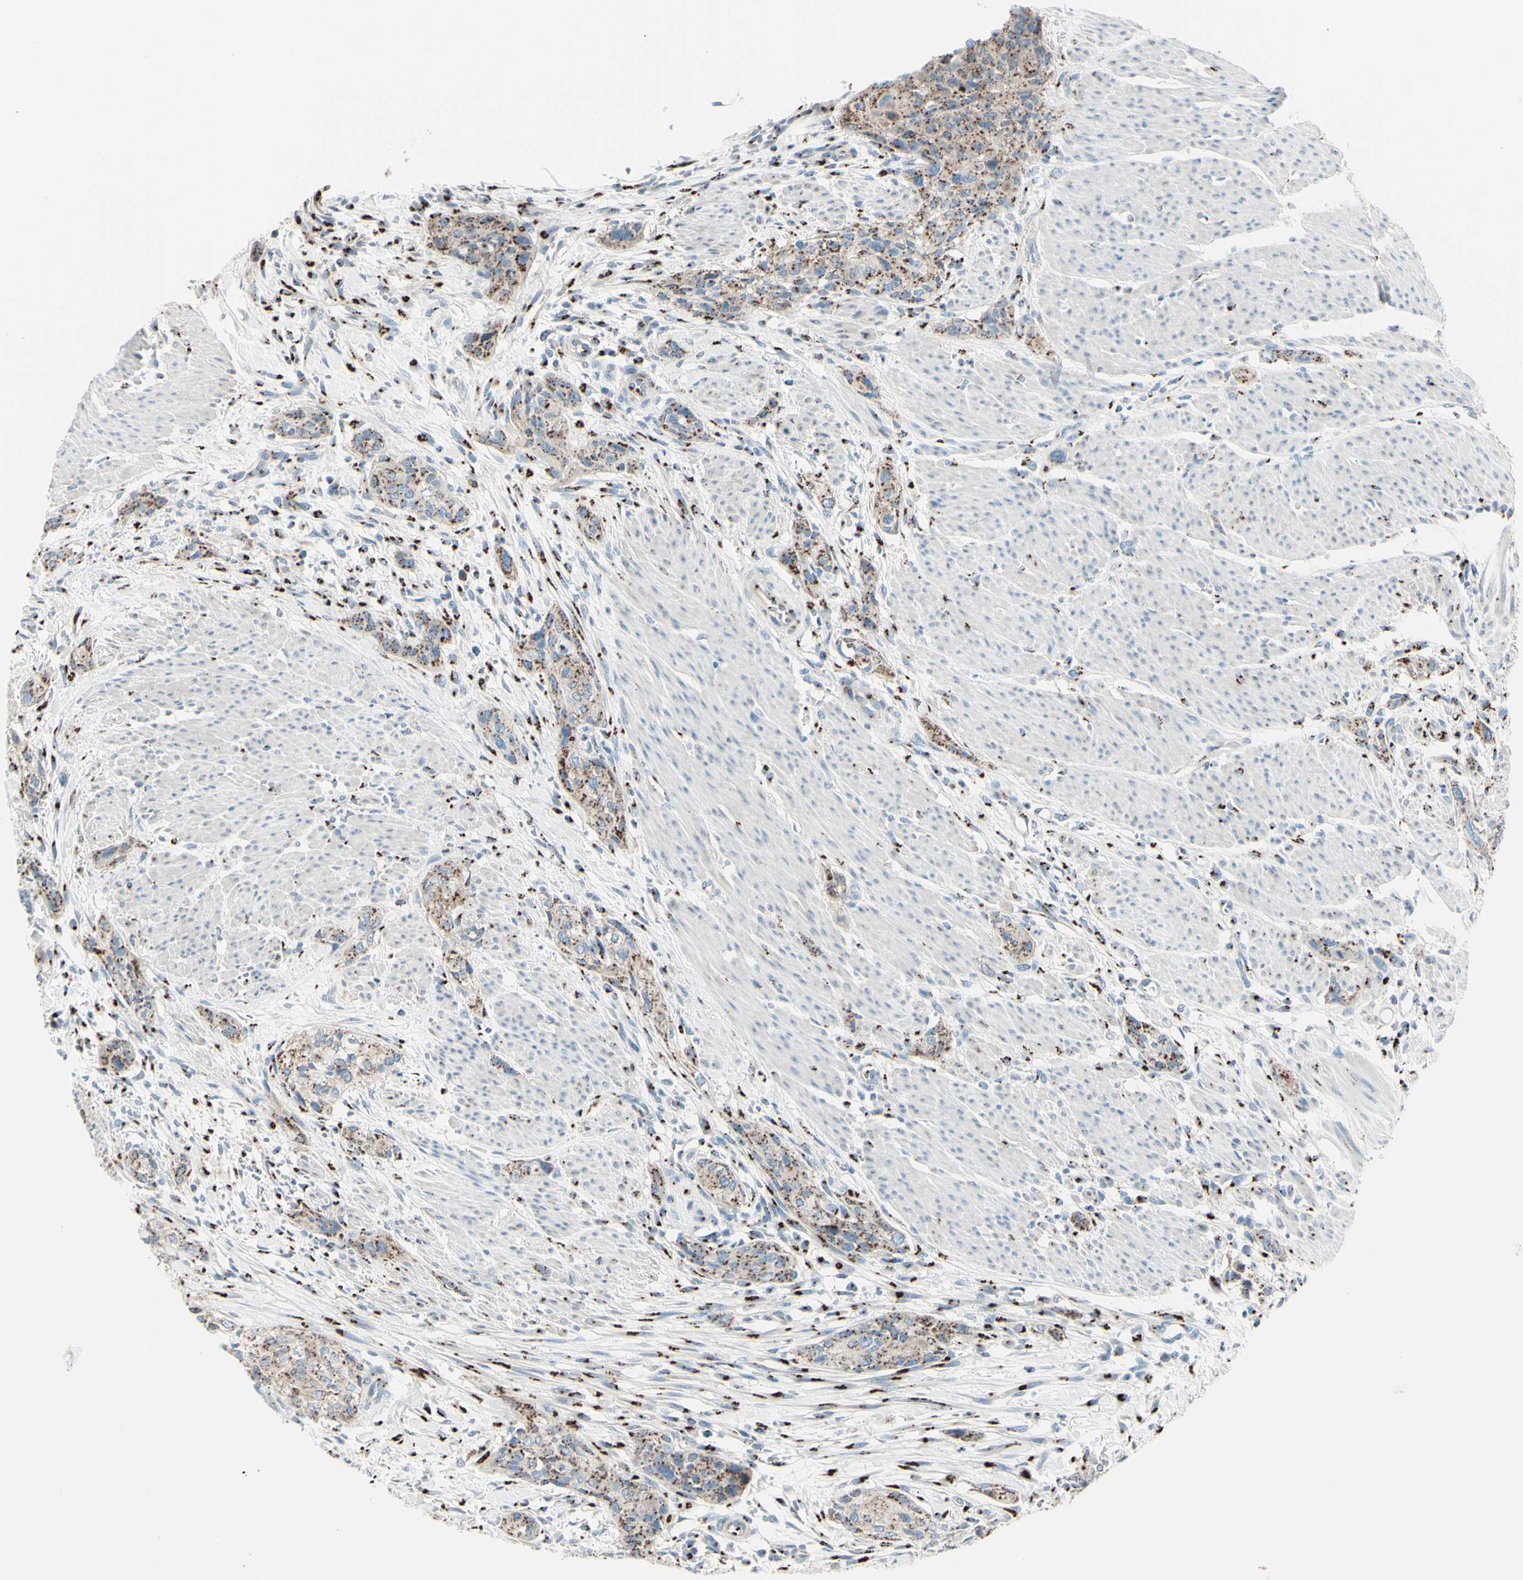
{"staining": {"intensity": "moderate", "quantity": ">75%", "location": "cytoplasmic/membranous"}, "tissue": "urothelial cancer", "cell_type": "Tumor cells", "image_type": "cancer", "snomed": [{"axis": "morphology", "description": "Urothelial carcinoma, High grade"}, {"axis": "topography", "description": "Urinary bladder"}], "caption": "High-power microscopy captured an IHC photomicrograph of high-grade urothelial carcinoma, revealing moderate cytoplasmic/membranous expression in about >75% of tumor cells.", "gene": "B4GALT1", "patient": {"sex": "male", "age": 35}}